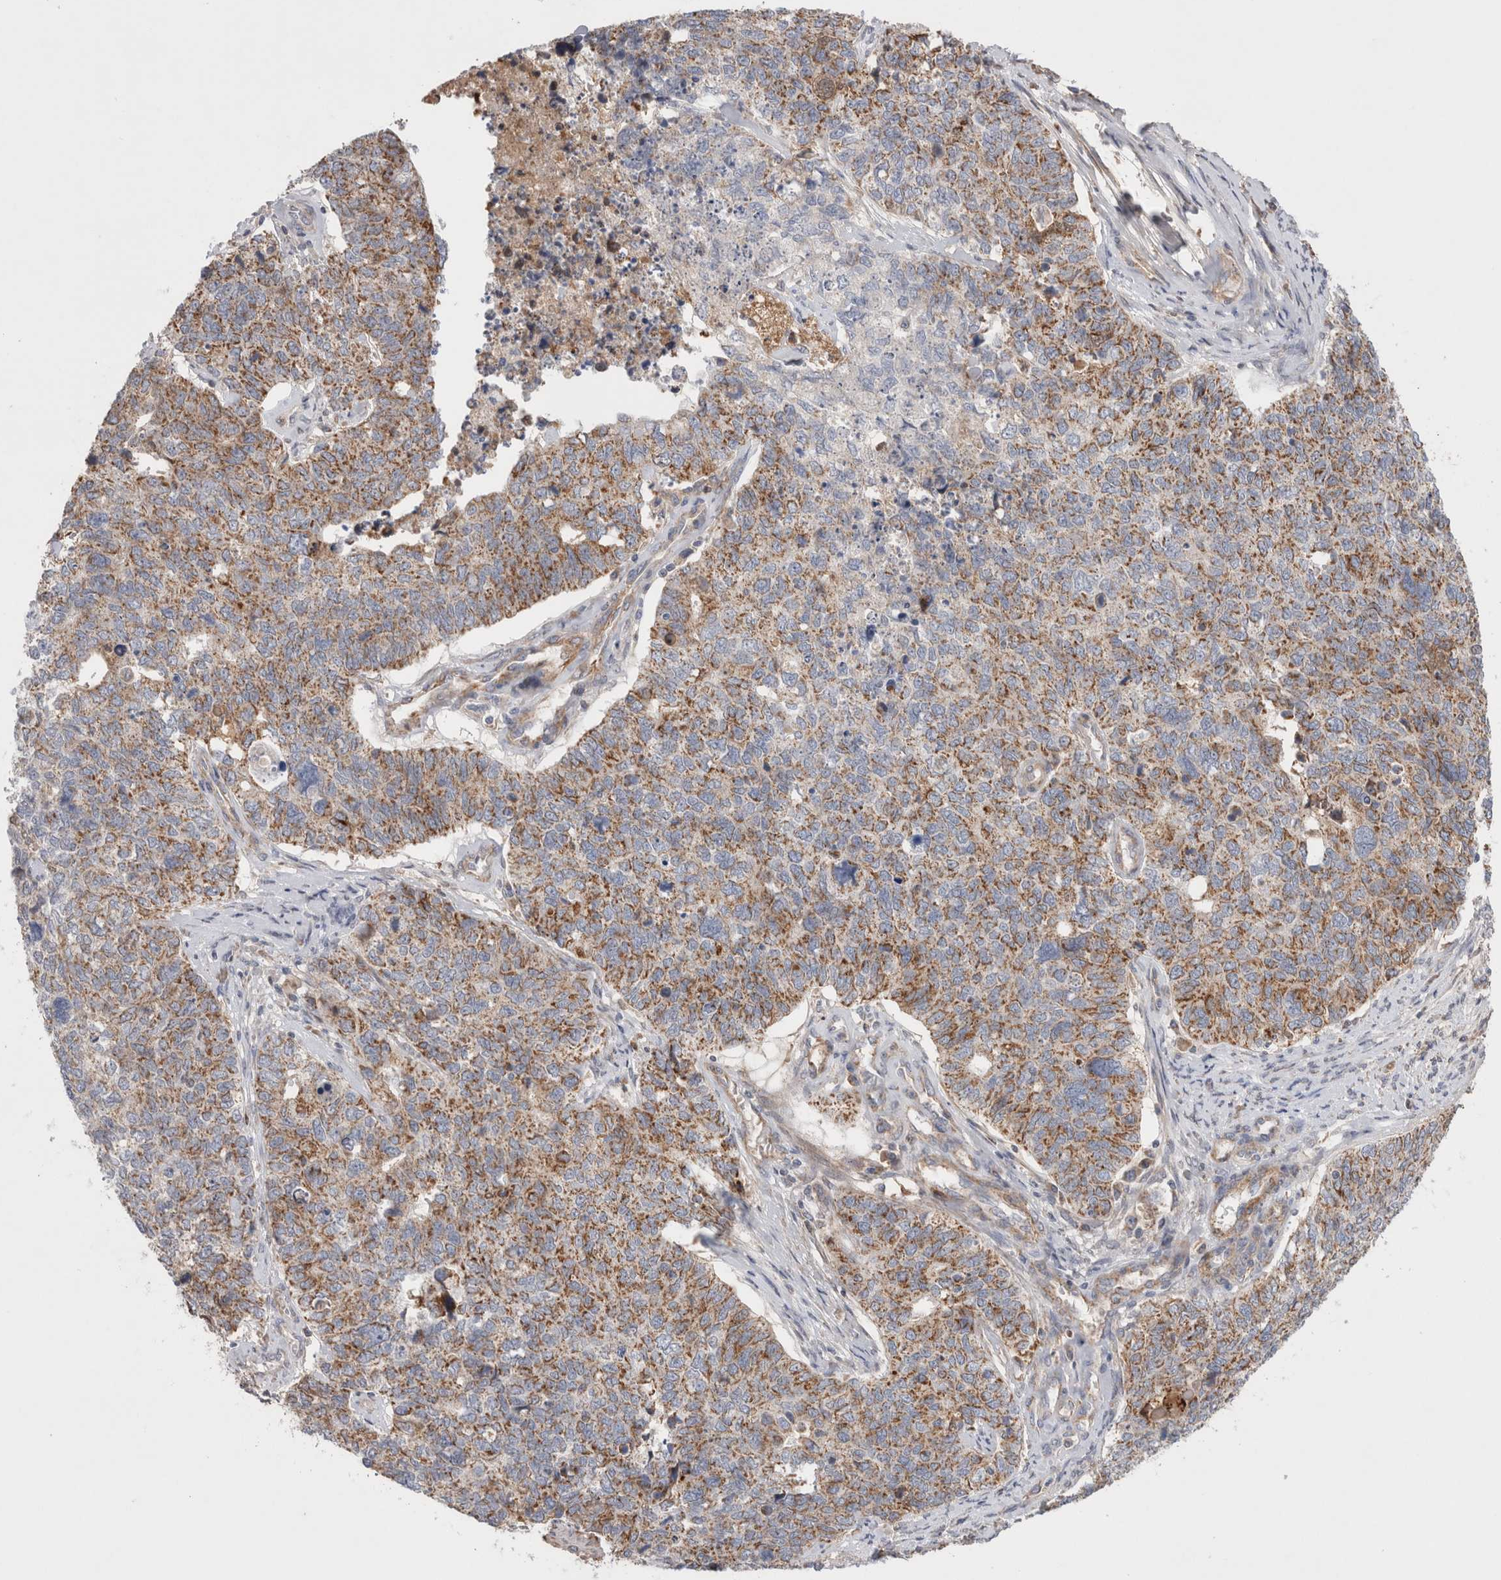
{"staining": {"intensity": "moderate", "quantity": "25%-75%", "location": "cytoplasmic/membranous"}, "tissue": "cervical cancer", "cell_type": "Tumor cells", "image_type": "cancer", "snomed": [{"axis": "morphology", "description": "Squamous cell carcinoma, NOS"}, {"axis": "topography", "description": "Cervix"}], "caption": "Cervical cancer (squamous cell carcinoma) stained with a brown dye shows moderate cytoplasmic/membranous positive staining in approximately 25%-75% of tumor cells.", "gene": "MRPS28", "patient": {"sex": "female", "age": 63}}